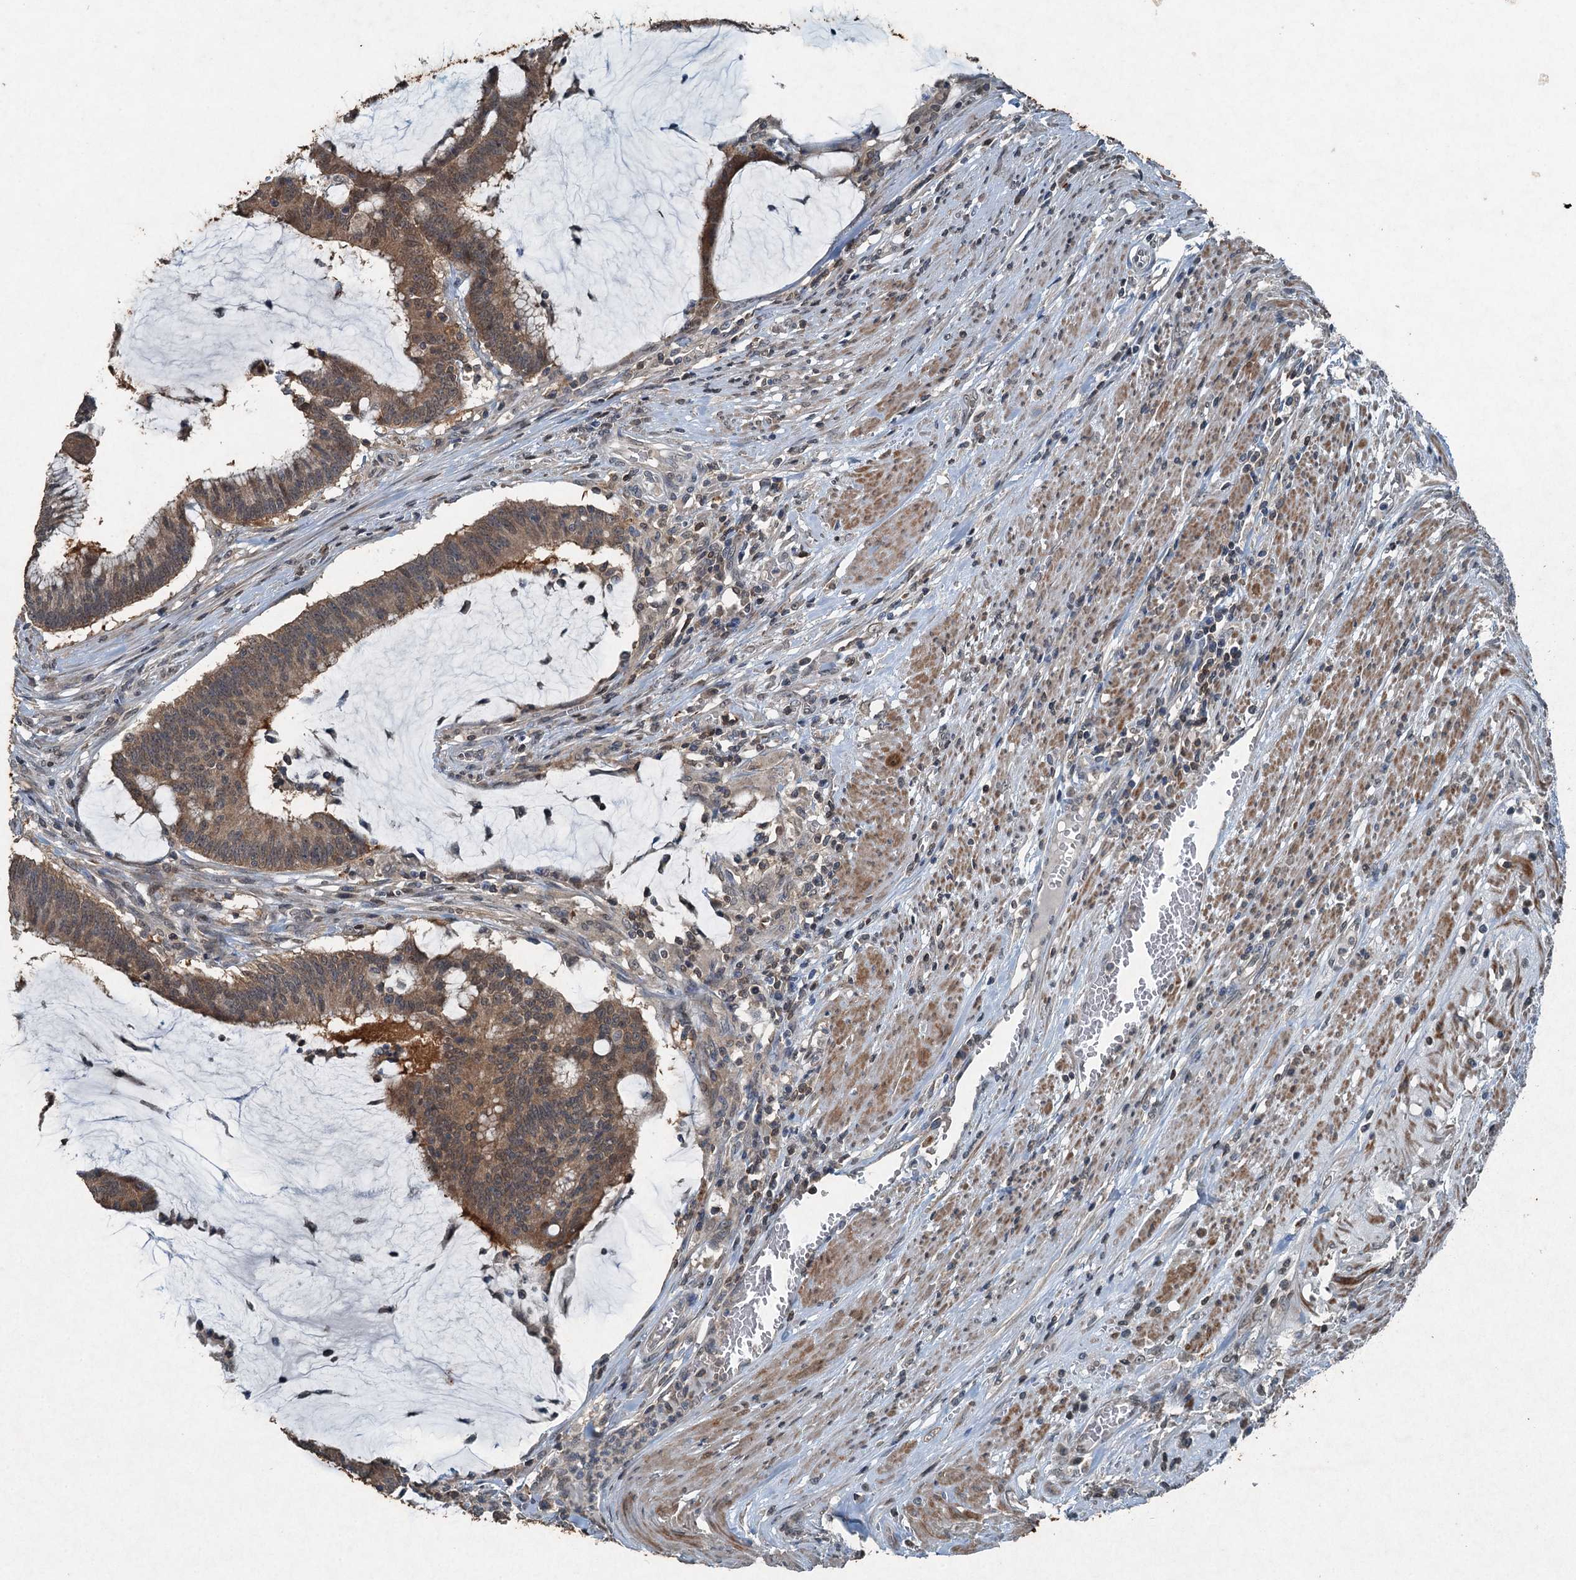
{"staining": {"intensity": "weak", "quantity": ">75%", "location": "cytoplasmic/membranous"}, "tissue": "colorectal cancer", "cell_type": "Tumor cells", "image_type": "cancer", "snomed": [{"axis": "morphology", "description": "Adenocarcinoma, NOS"}, {"axis": "topography", "description": "Rectum"}], "caption": "A brown stain shows weak cytoplasmic/membranous expression of a protein in colorectal cancer (adenocarcinoma) tumor cells.", "gene": "TCTN1", "patient": {"sex": "female", "age": 77}}